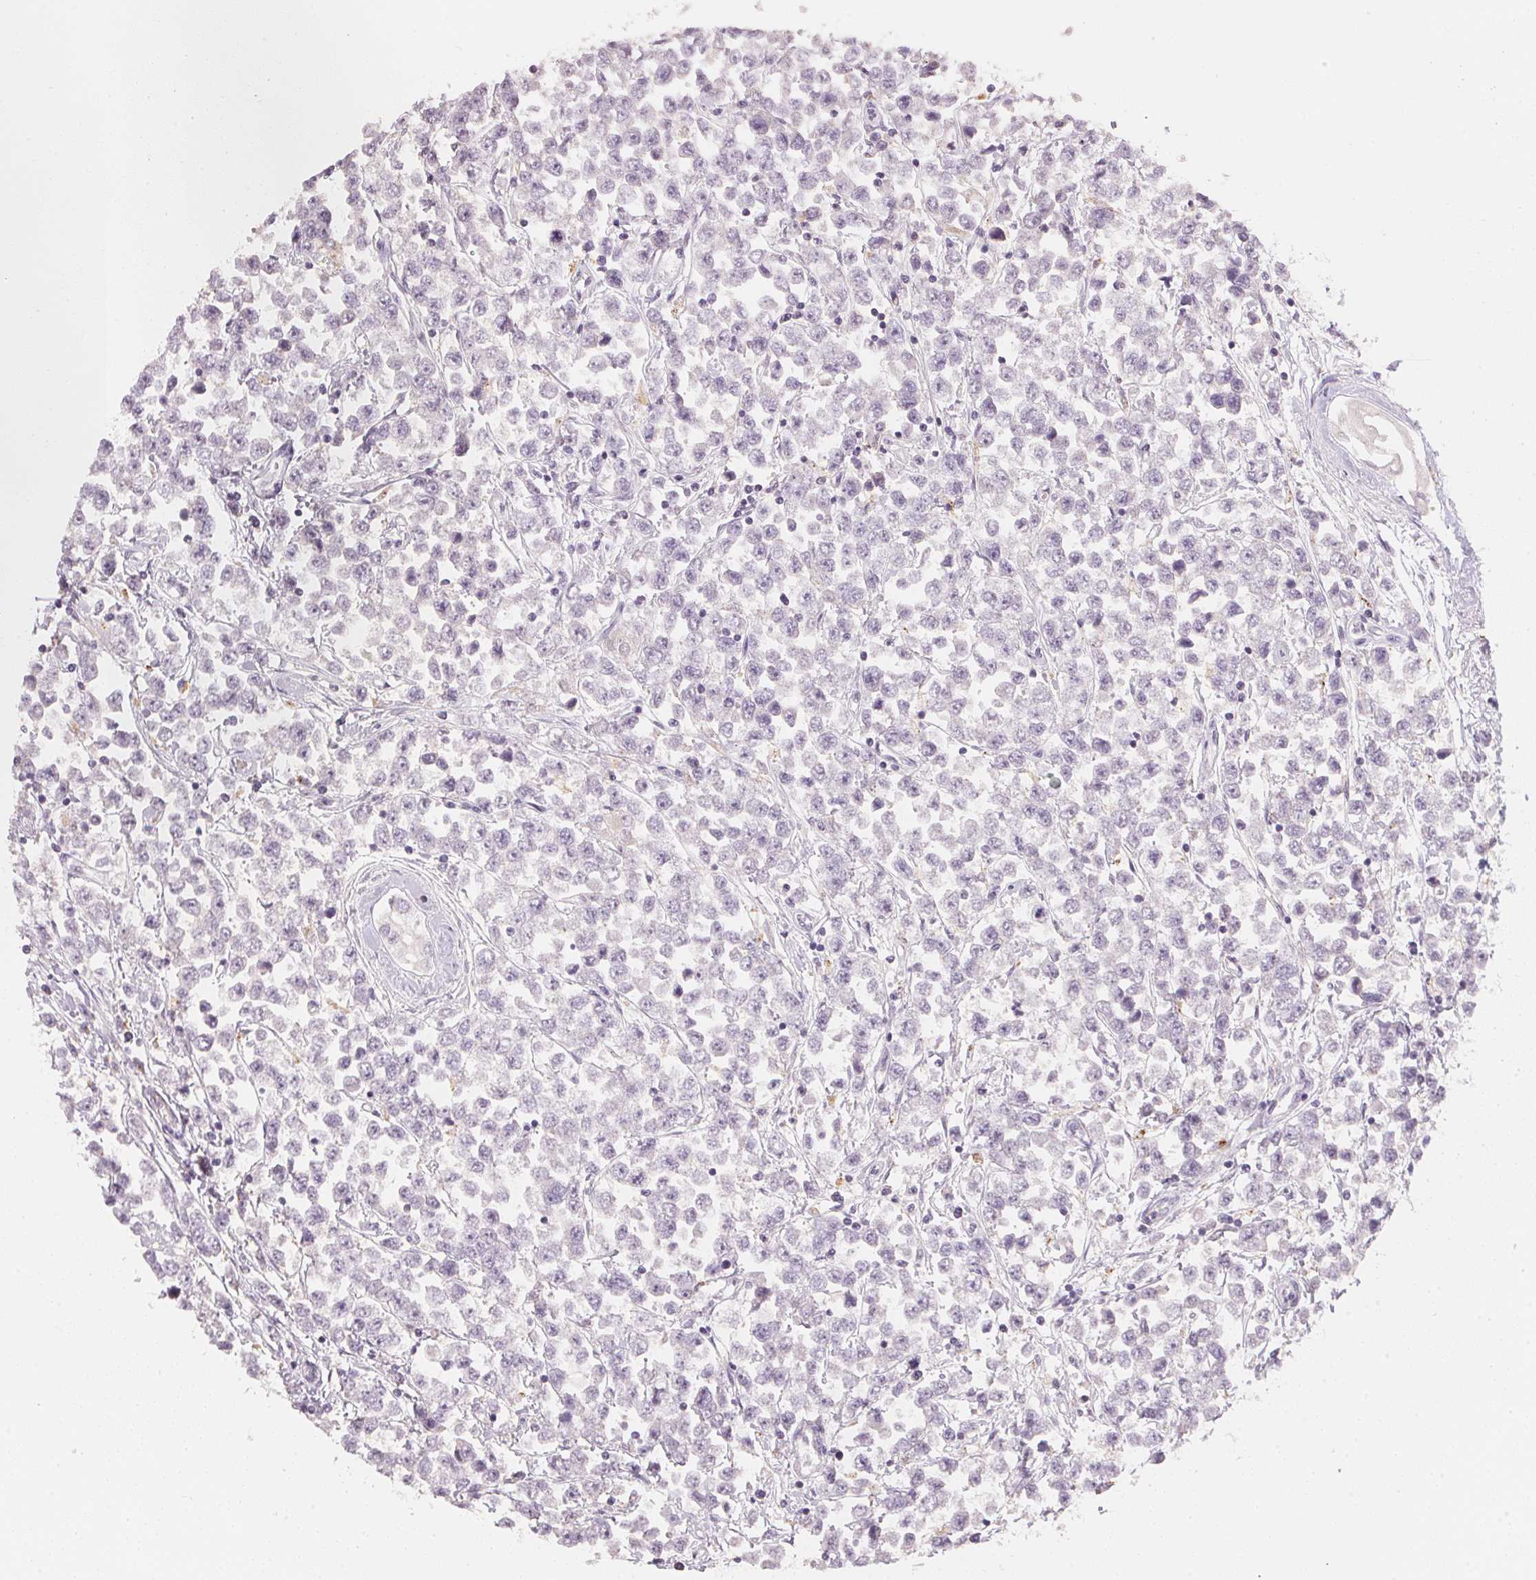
{"staining": {"intensity": "negative", "quantity": "none", "location": "none"}, "tissue": "testis cancer", "cell_type": "Tumor cells", "image_type": "cancer", "snomed": [{"axis": "morphology", "description": "Seminoma, NOS"}, {"axis": "topography", "description": "Testis"}], "caption": "There is no significant positivity in tumor cells of testis seminoma. (Stains: DAB immunohistochemistry (IHC) with hematoxylin counter stain, Microscopy: brightfield microscopy at high magnification).", "gene": "TREH", "patient": {"sex": "male", "age": 34}}